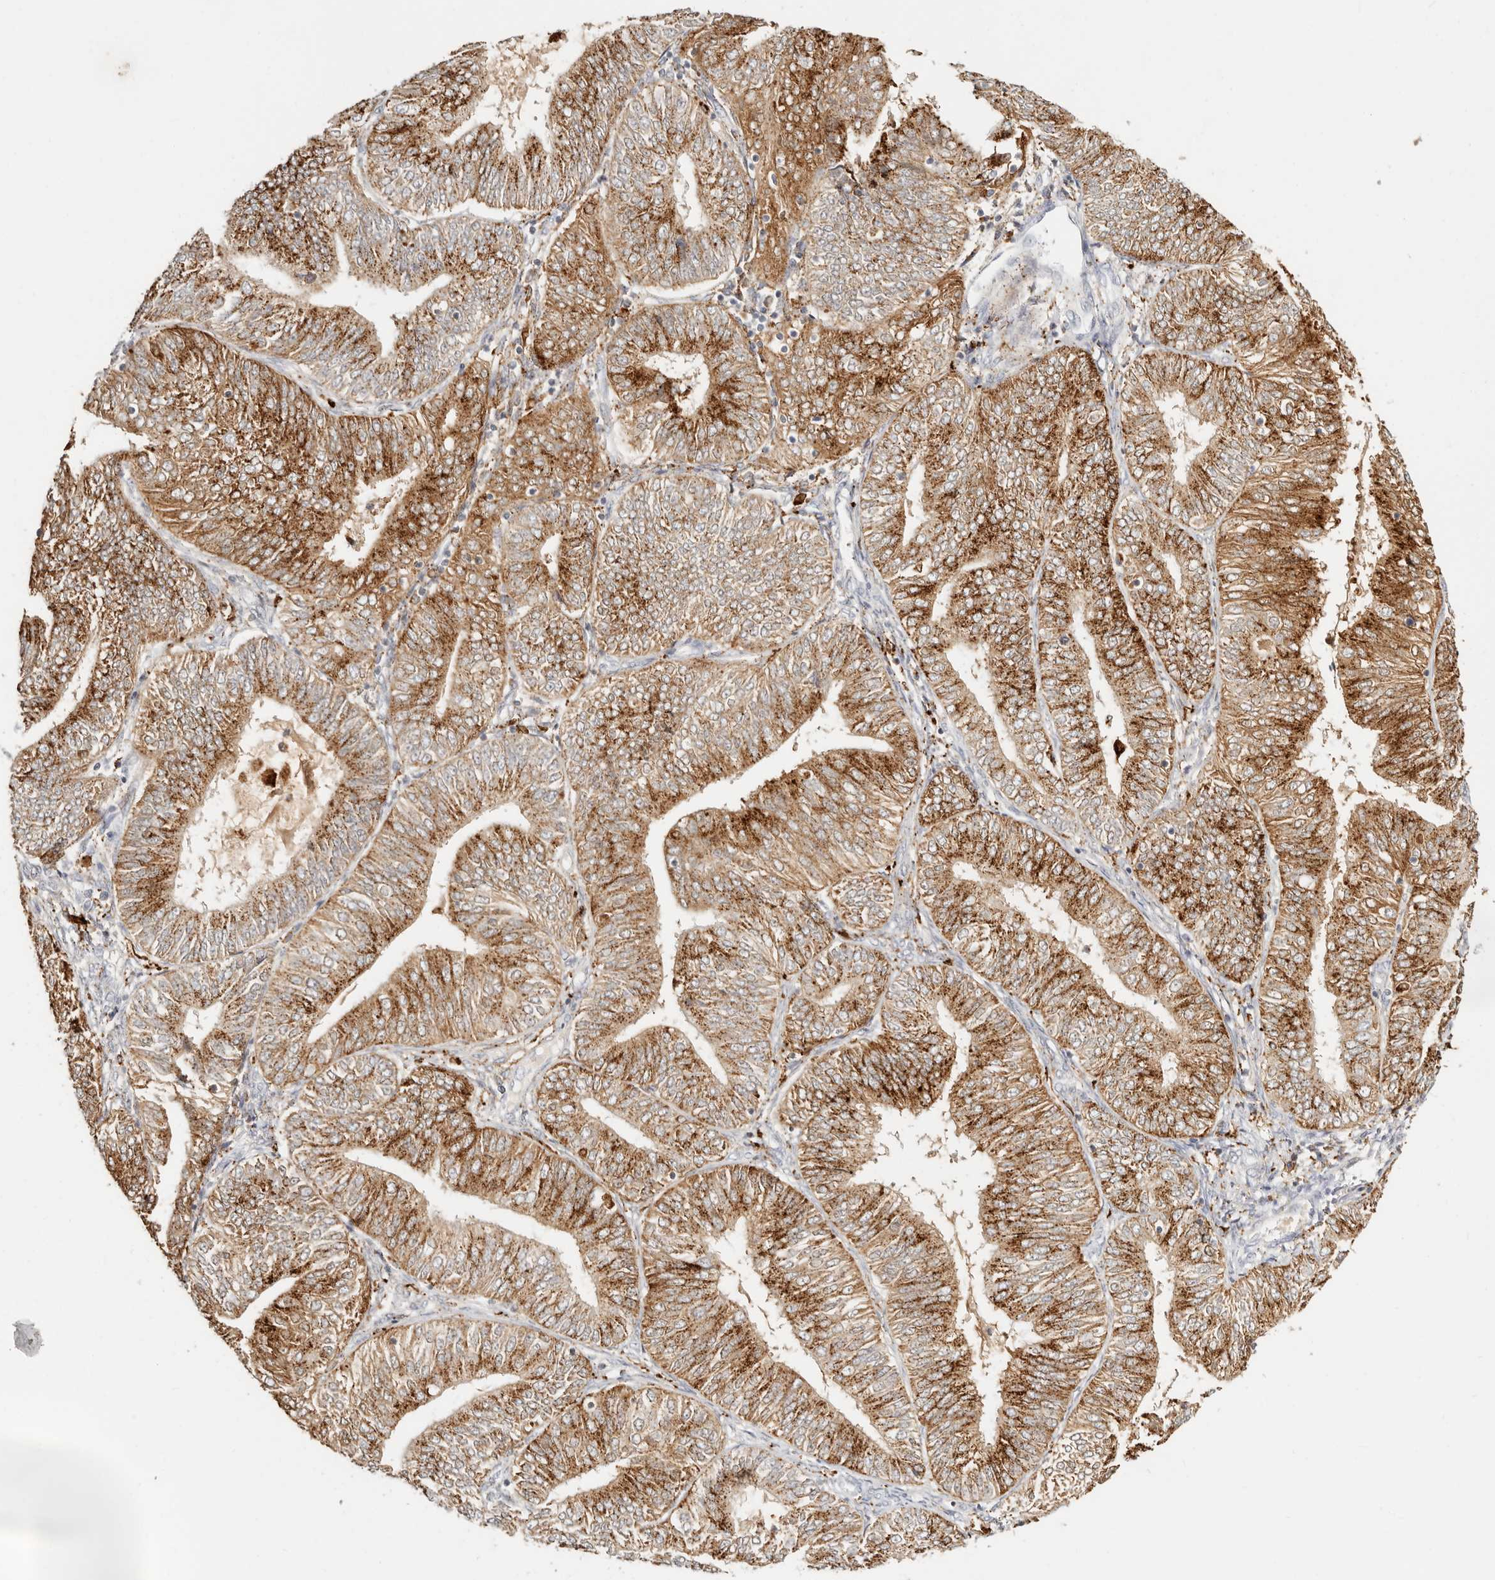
{"staining": {"intensity": "moderate", "quantity": ">75%", "location": "cytoplasmic/membranous"}, "tissue": "endometrial cancer", "cell_type": "Tumor cells", "image_type": "cancer", "snomed": [{"axis": "morphology", "description": "Adenocarcinoma, NOS"}, {"axis": "topography", "description": "Endometrium"}], "caption": "Tumor cells exhibit medium levels of moderate cytoplasmic/membranous staining in approximately >75% of cells in human adenocarcinoma (endometrial). Ihc stains the protein of interest in brown and the nuclei are stained blue.", "gene": "RNASET2", "patient": {"sex": "female", "age": 58}}